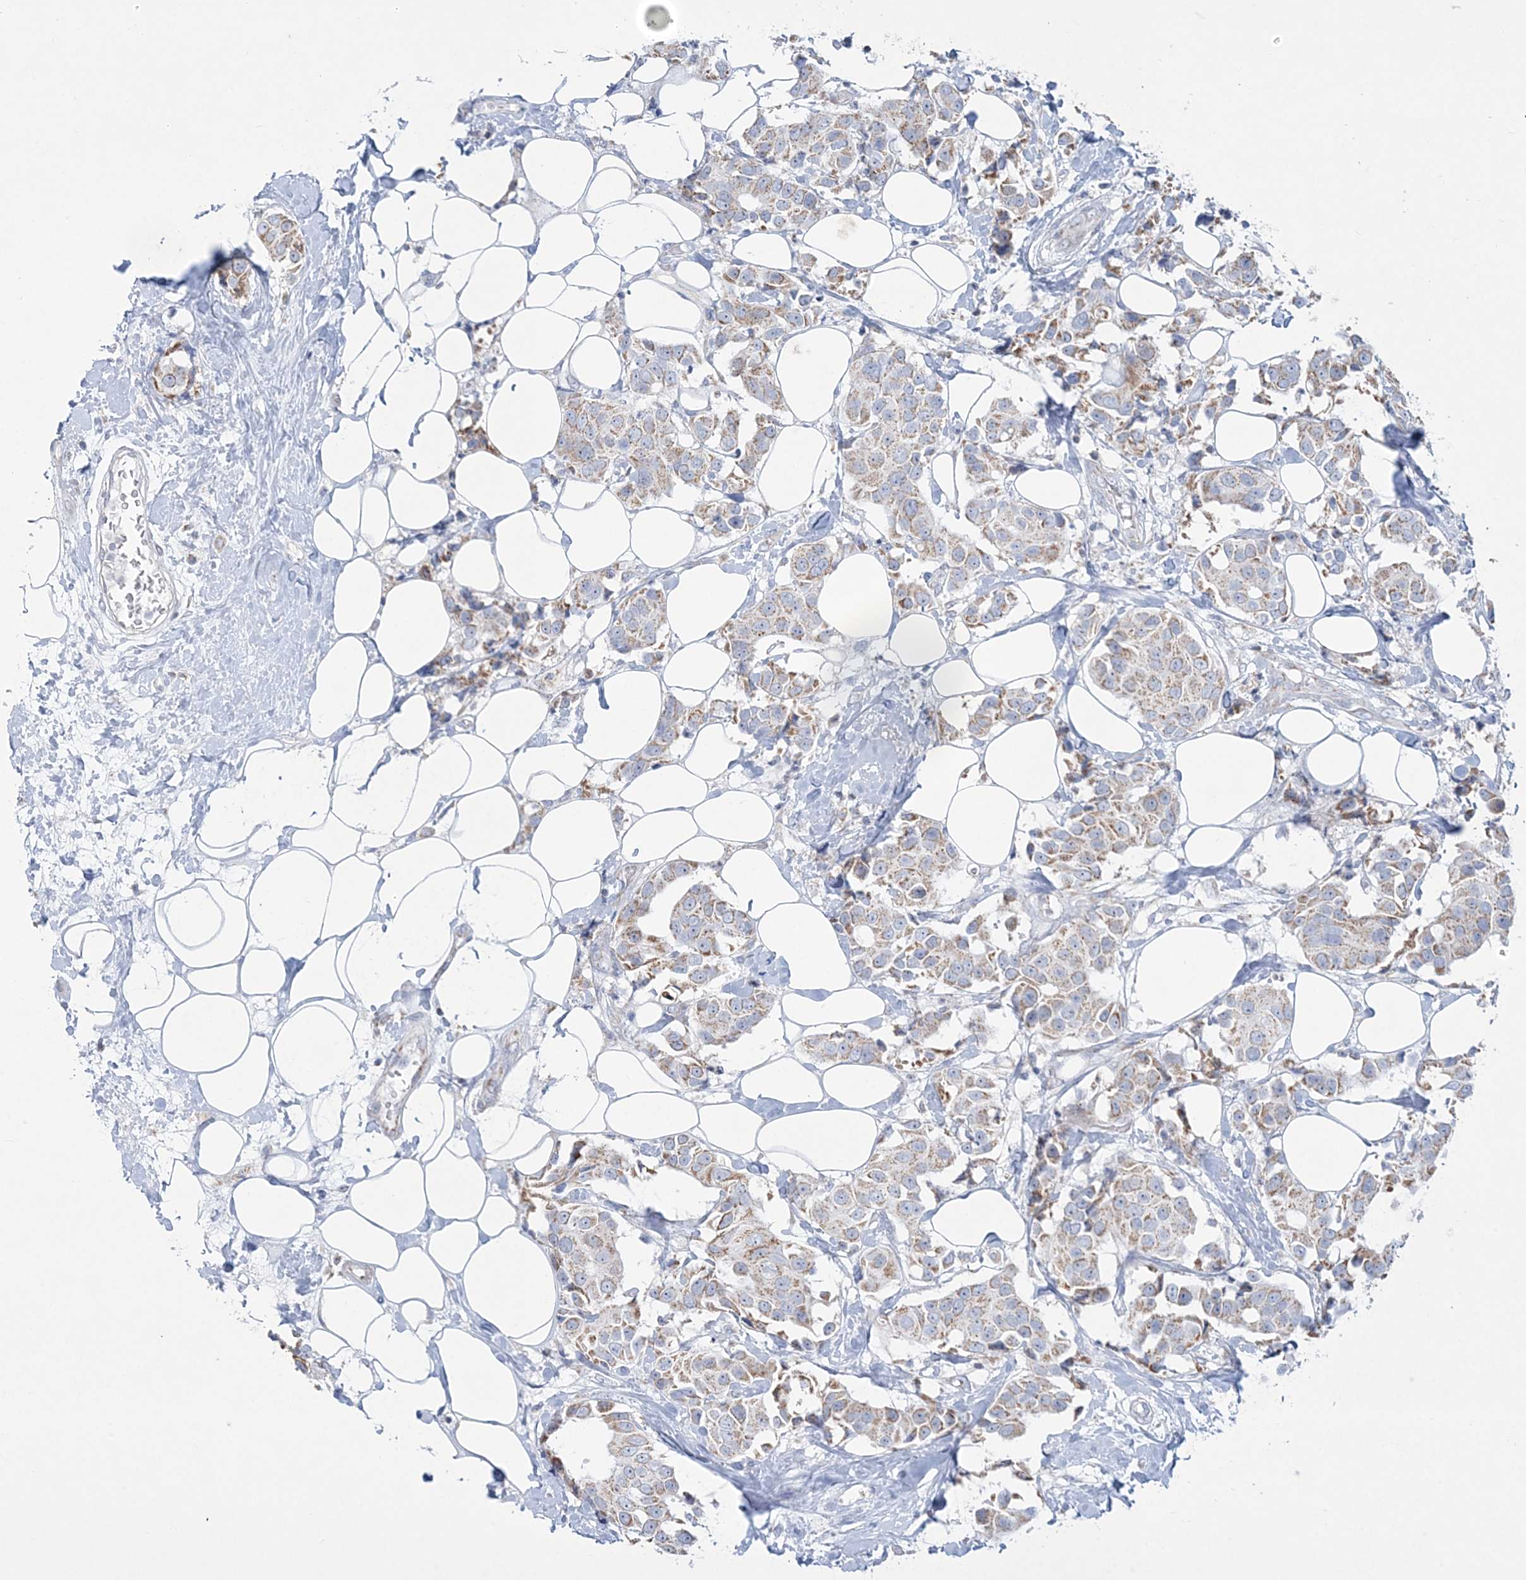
{"staining": {"intensity": "weak", "quantity": ">75%", "location": "cytoplasmic/membranous"}, "tissue": "breast cancer", "cell_type": "Tumor cells", "image_type": "cancer", "snomed": [{"axis": "morphology", "description": "Normal tissue, NOS"}, {"axis": "morphology", "description": "Duct carcinoma"}, {"axis": "topography", "description": "Breast"}], "caption": "A high-resolution histopathology image shows IHC staining of breast cancer (invasive ductal carcinoma), which demonstrates weak cytoplasmic/membranous staining in approximately >75% of tumor cells. The staining was performed using DAB, with brown indicating positive protein expression. Nuclei are stained blue with hematoxylin.", "gene": "TBC1D7", "patient": {"sex": "female", "age": 39}}